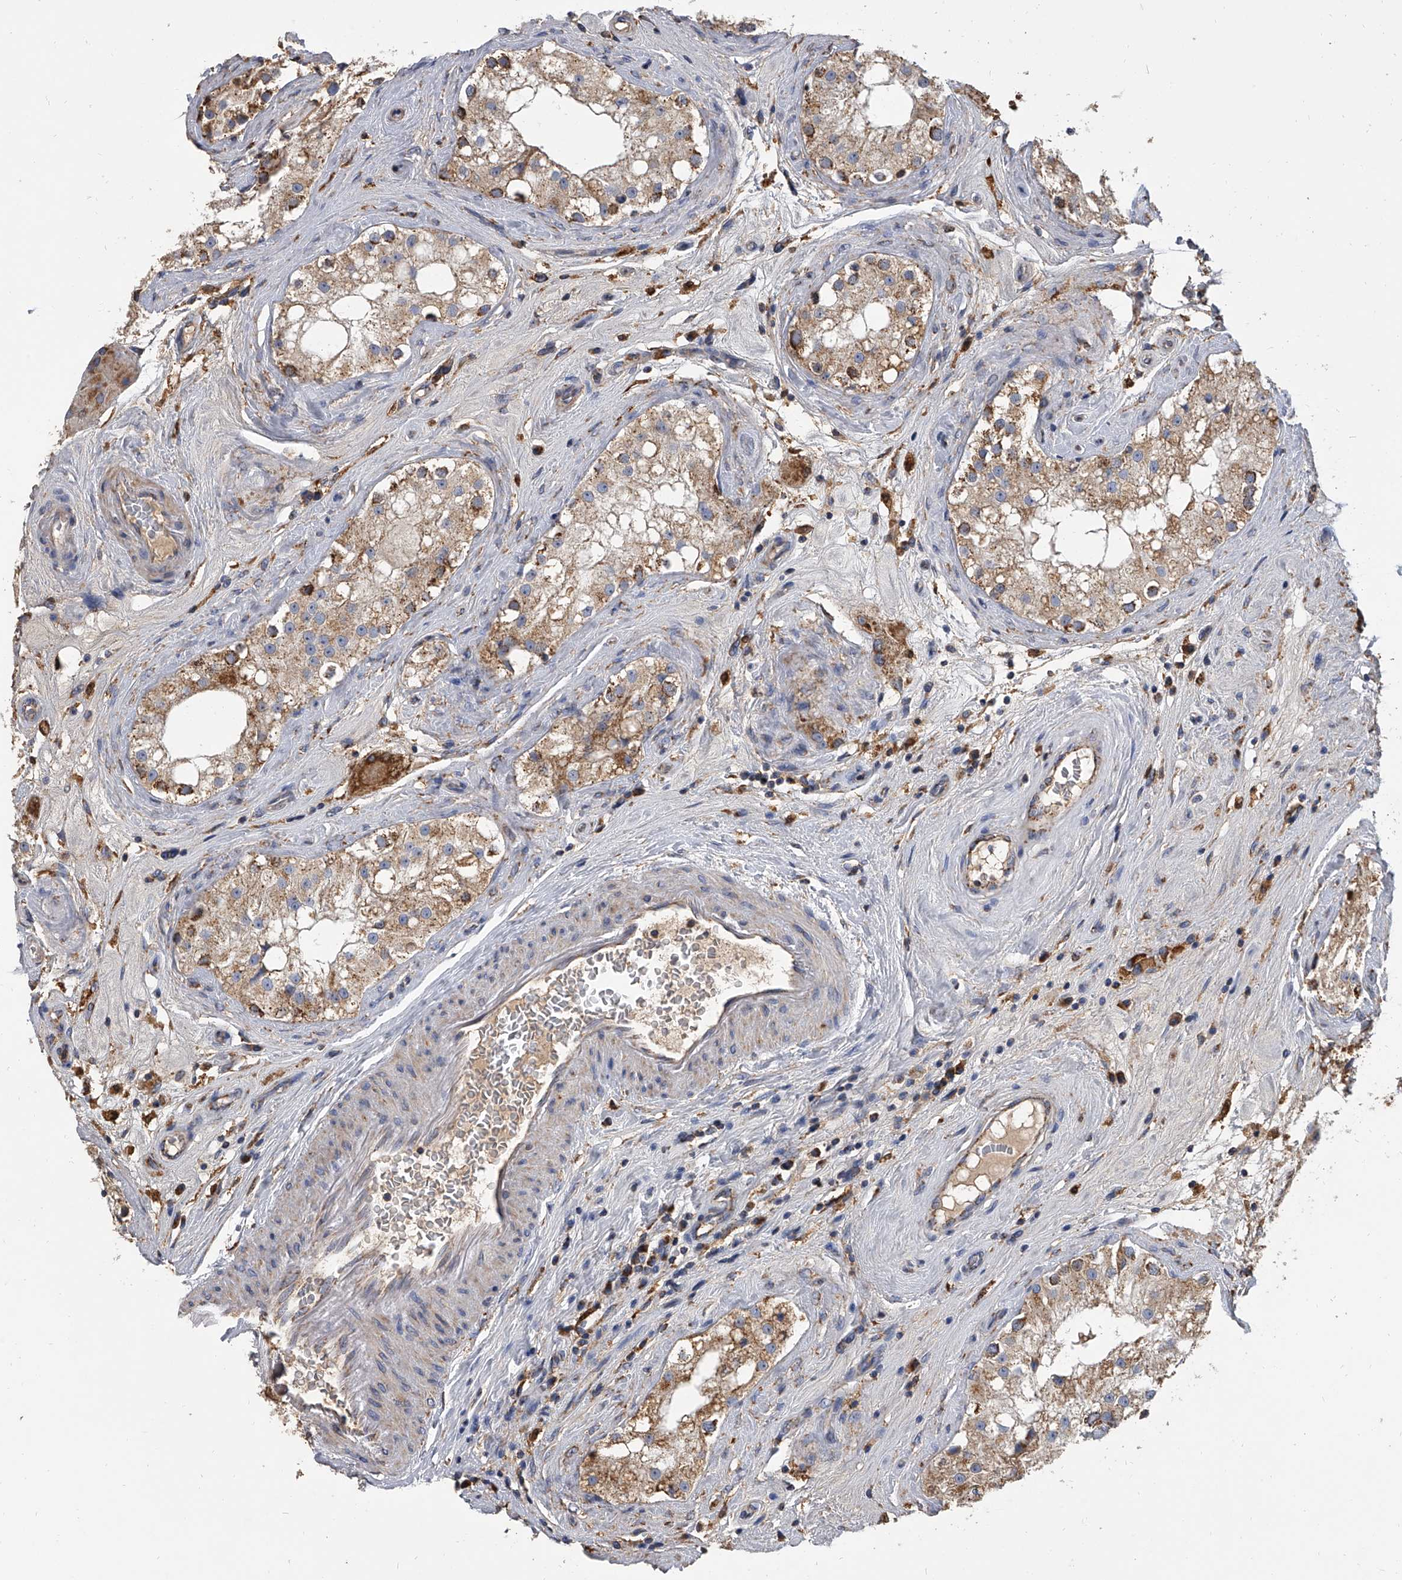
{"staining": {"intensity": "moderate", "quantity": "25%-75%", "location": "cytoplasmic/membranous"}, "tissue": "testis", "cell_type": "Cells in seminiferous ducts", "image_type": "normal", "snomed": [{"axis": "morphology", "description": "Normal tissue, NOS"}, {"axis": "topography", "description": "Testis"}], "caption": "IHC (DAB) staining of unremarkable human testis shows moderate cytoplasmic/membranous protein staining in about 25%-75% of cells in seminiferous ducts. Nuclei are stained in blue.", "gene": "MRPL28", "patient": {"sex": "male", "age": 84}}